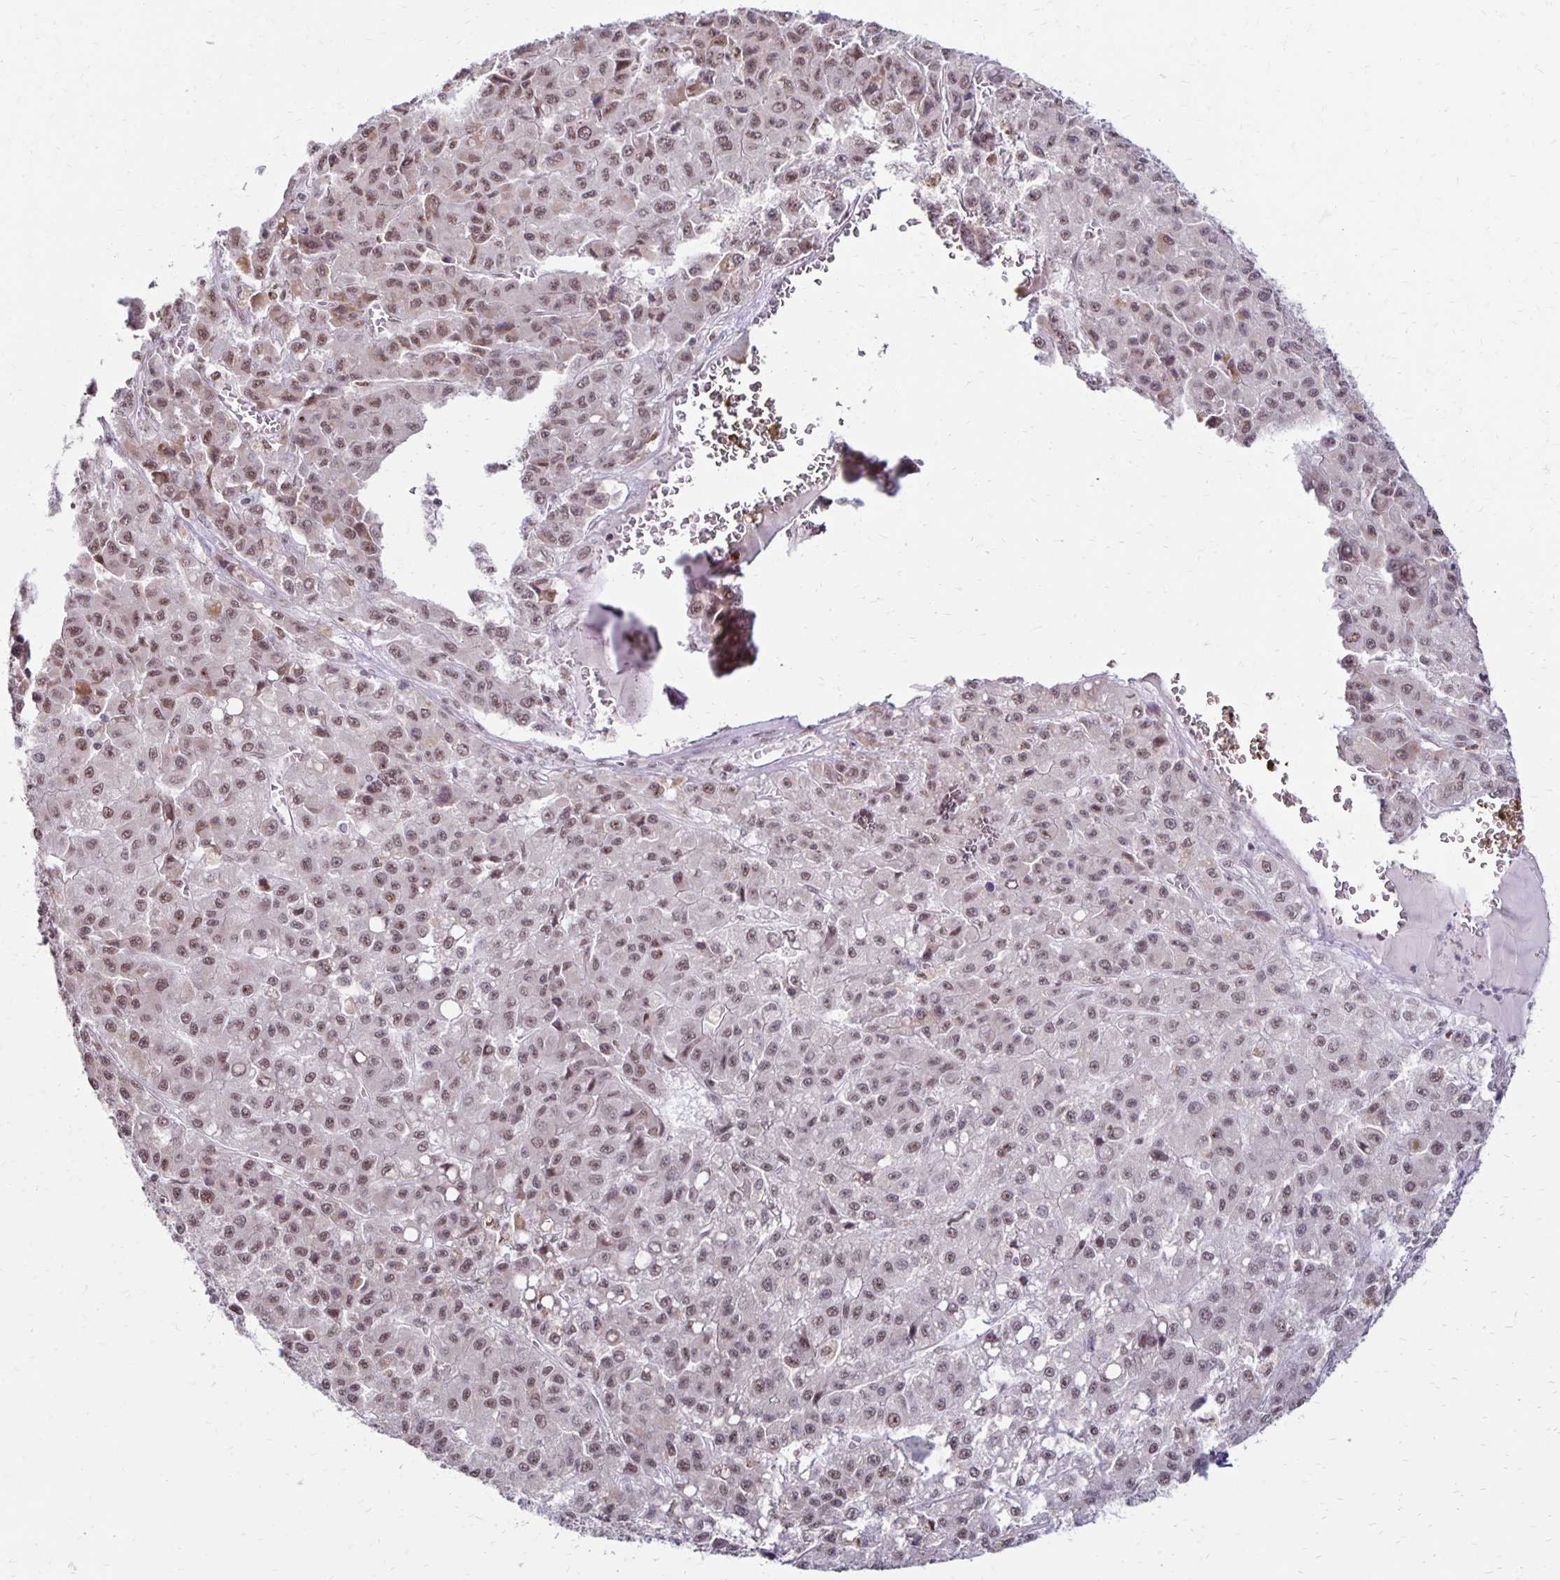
{"staining": {"intensity": "weak", "quantity": ">75%", "location": "nuclear"}, "tissue": "liver cancer", "cell_type": "Tumor cells", "image_type": "cancer", "snomed": [{"axis": "morphology", "description": "Carcinoma, Hepatocellular, NOS"}, {"axis": "topography", "description": "Liver"}], "caption": "Brown immunohistochemical staining in liver hepatocellular carcinoma reveals weak nuclear expression in about >75% of tumor cells. The staining was performed using DAB to visualize the protein expression in brown, while the nuclei were stained in blue with hematoxylin (Magnification: 20x).", "gene": "DAGLA", "patient": {"sex": "male", "age": 70}}